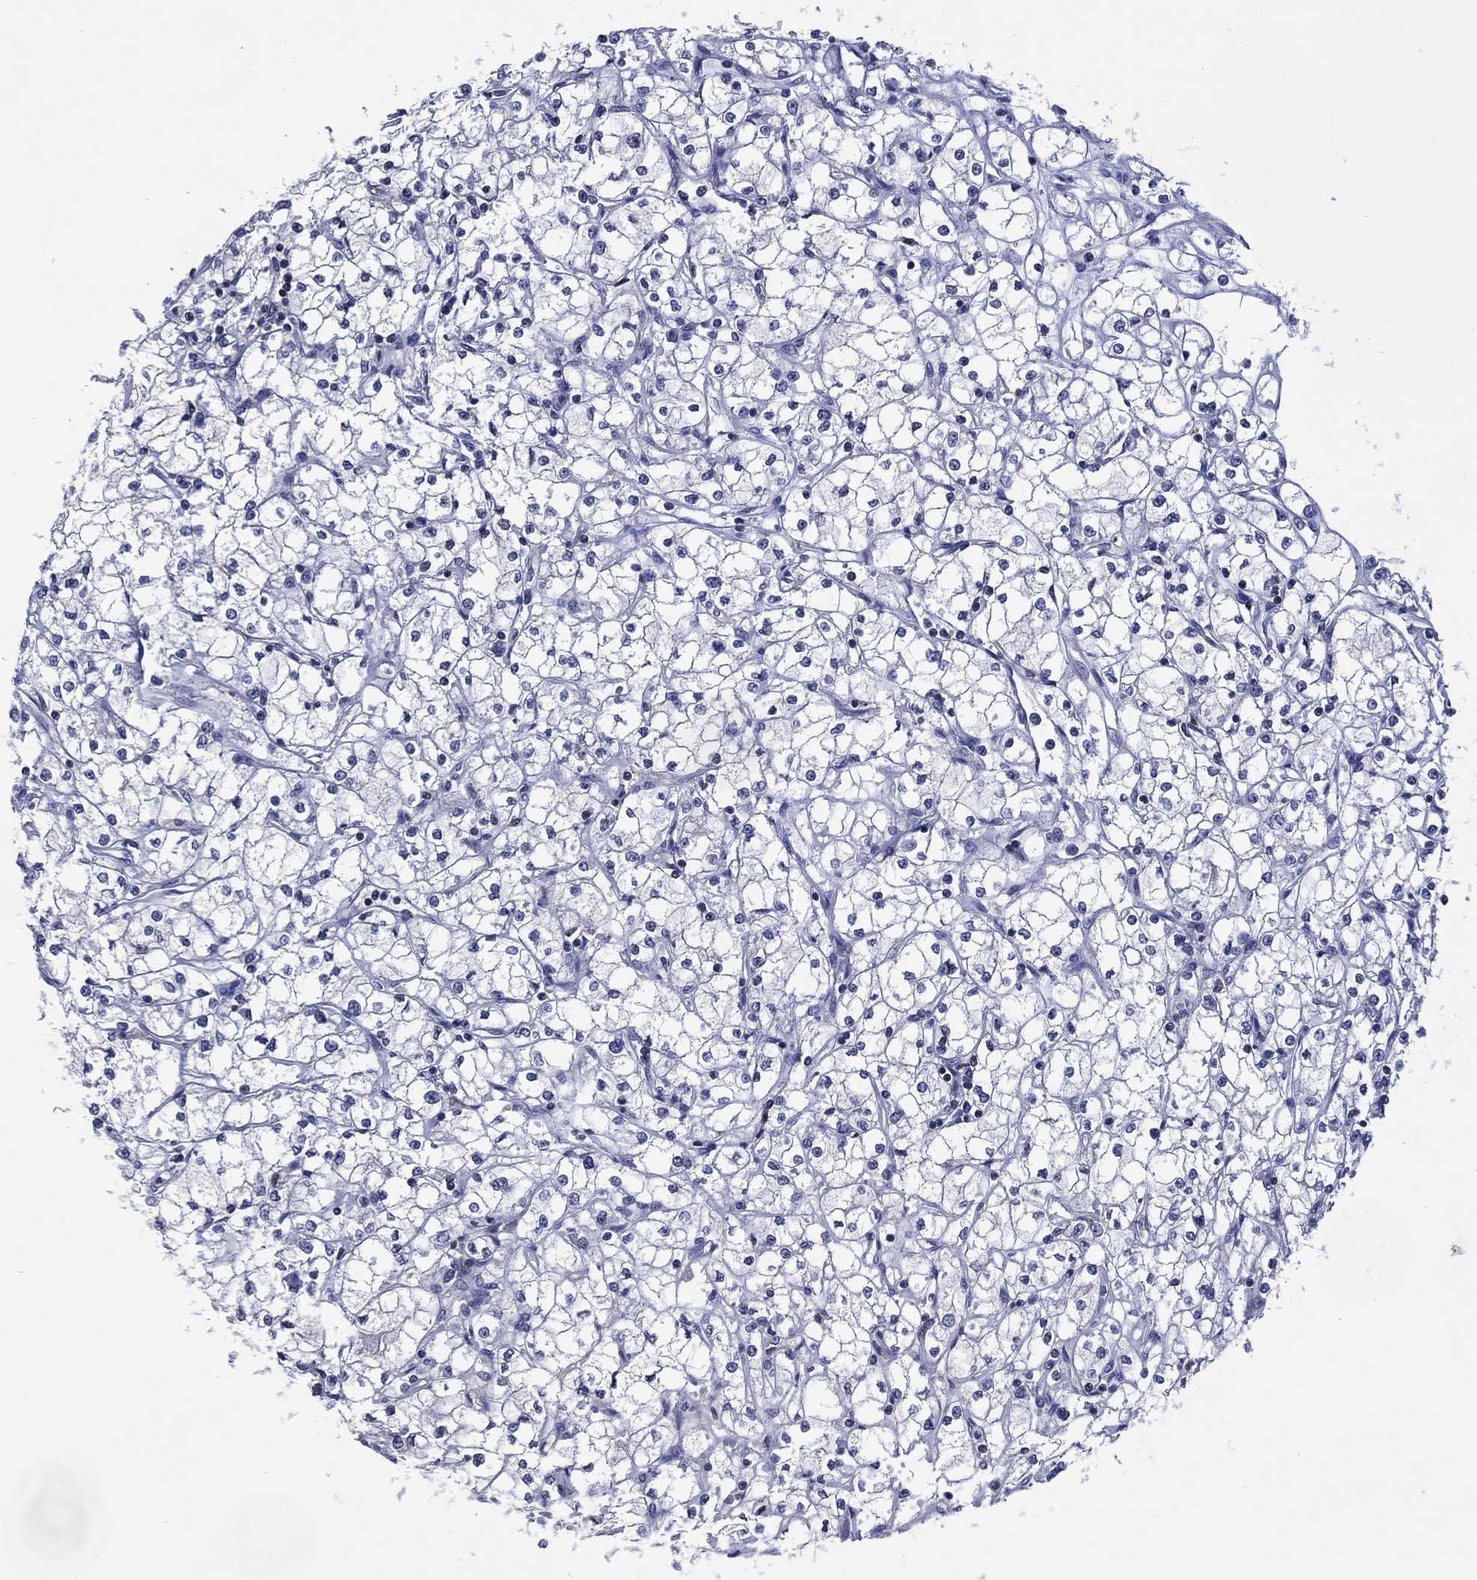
{"staining": {"intensity": "negative", "quantity": "none", "location": "none"}, "tissue": "renal cancer", "cell_type": "Tumor cells", "image_type": "cancer", "snomed": [{"axis": "morphology", "description": "Adenocarcinoma, NOS"}, {"axis": "topography", "description": "Kidney"}], "caption": "Tumor cells are negative for protein expression in human renal cancer (adenocarcinoma).", "gene": "USP26", "patient": {"sex": "male", "age": 67}}